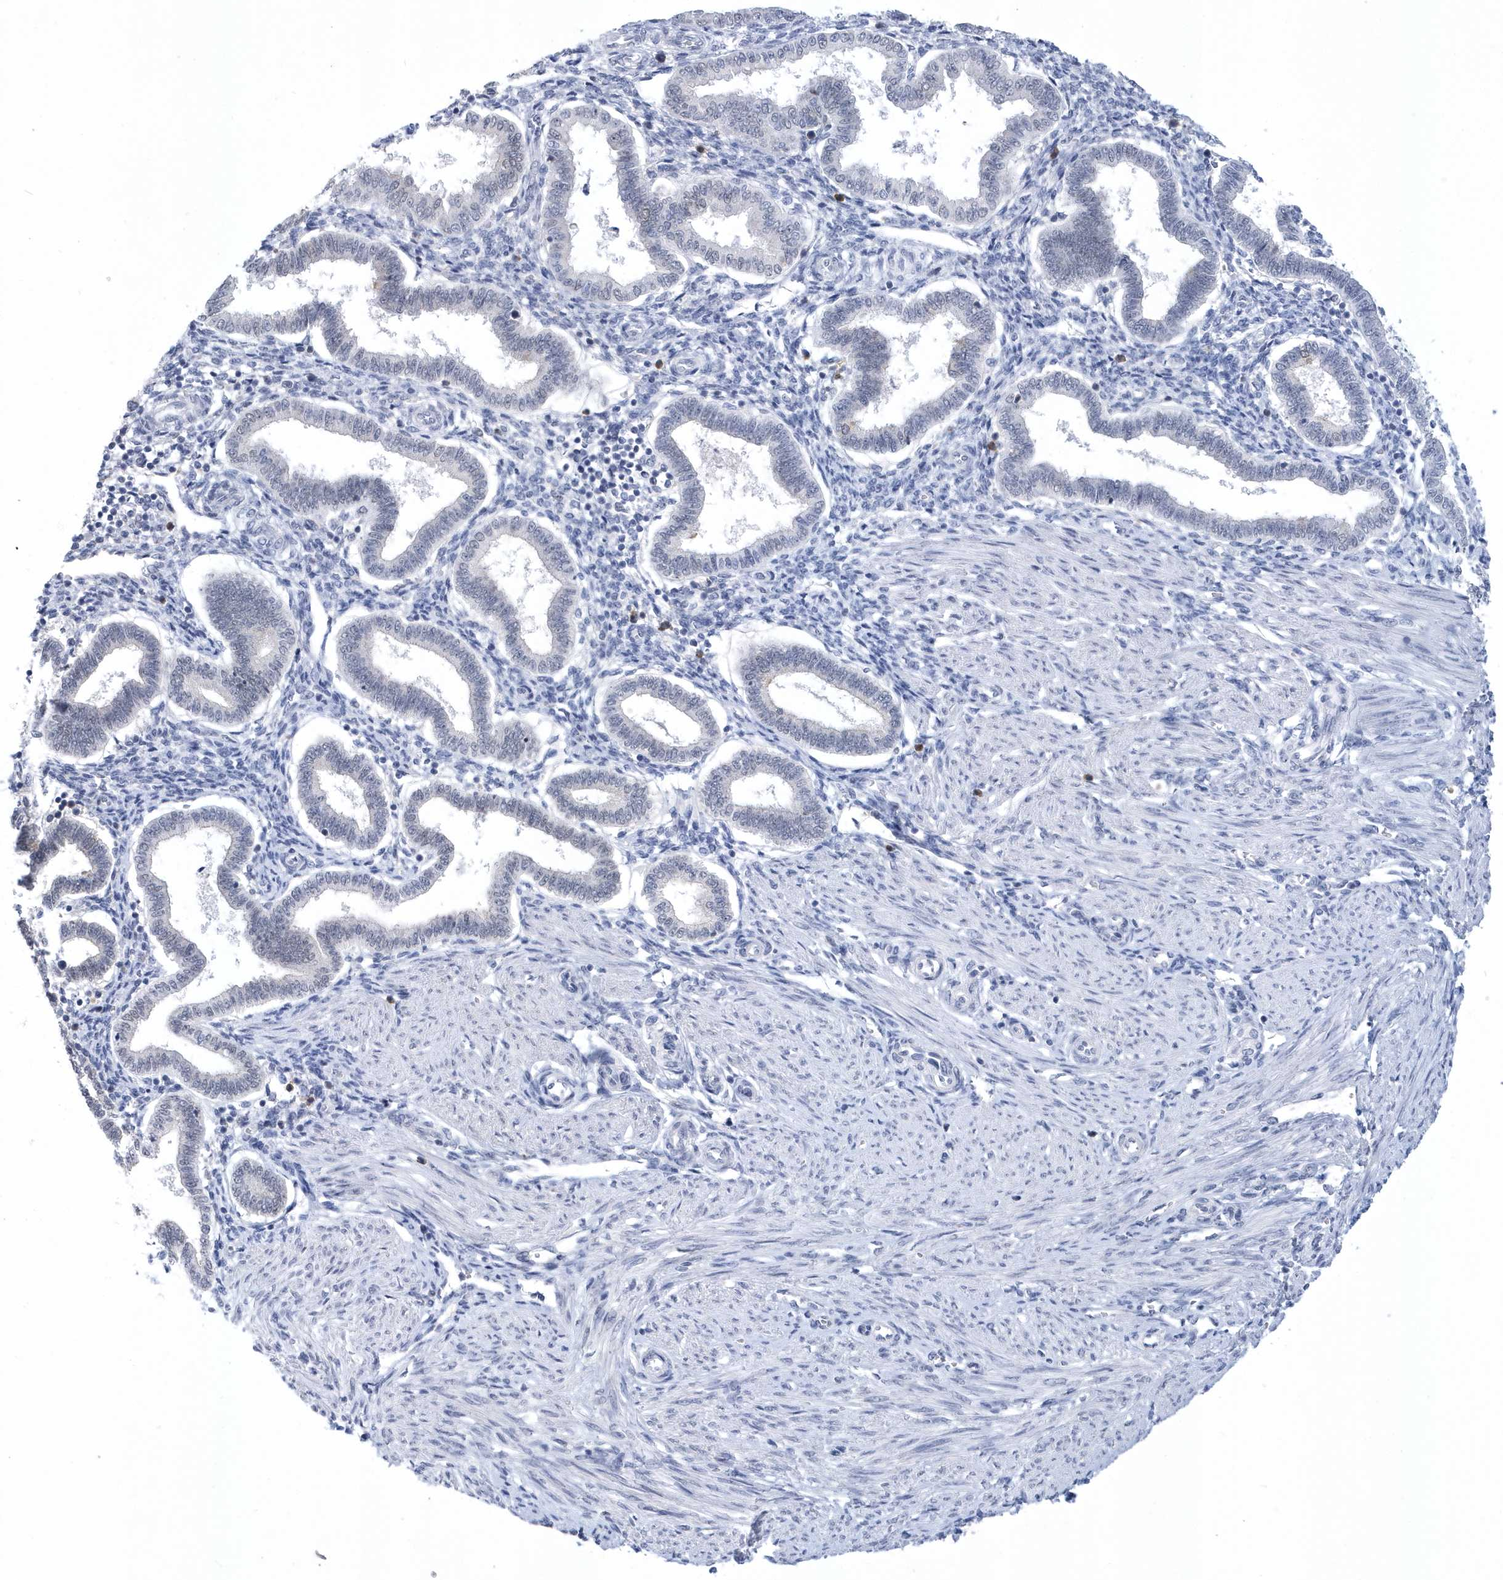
{"staining": {"intensity": "weak", "quantity": "<25%", "location": "cytoplasmic/membranous"}, "tissue": "endometrium", "cell_type": "Cells in endometrial stroma", "image_type": "normal", "snomed": [{"axis": "morphology", "description": "Normal tissue, NOS"}, {"axis": "topography", "description": "Endometrium"}], "caption": "High magnification brightfield microscopy of normal endometrium stained with DAB (brown) and counterstained with hematoxylin (blue): cells in endometrial stroma show no significant staining.", "gene": "SRGAP3", "patient": {"sex": "female", "age": 24}}